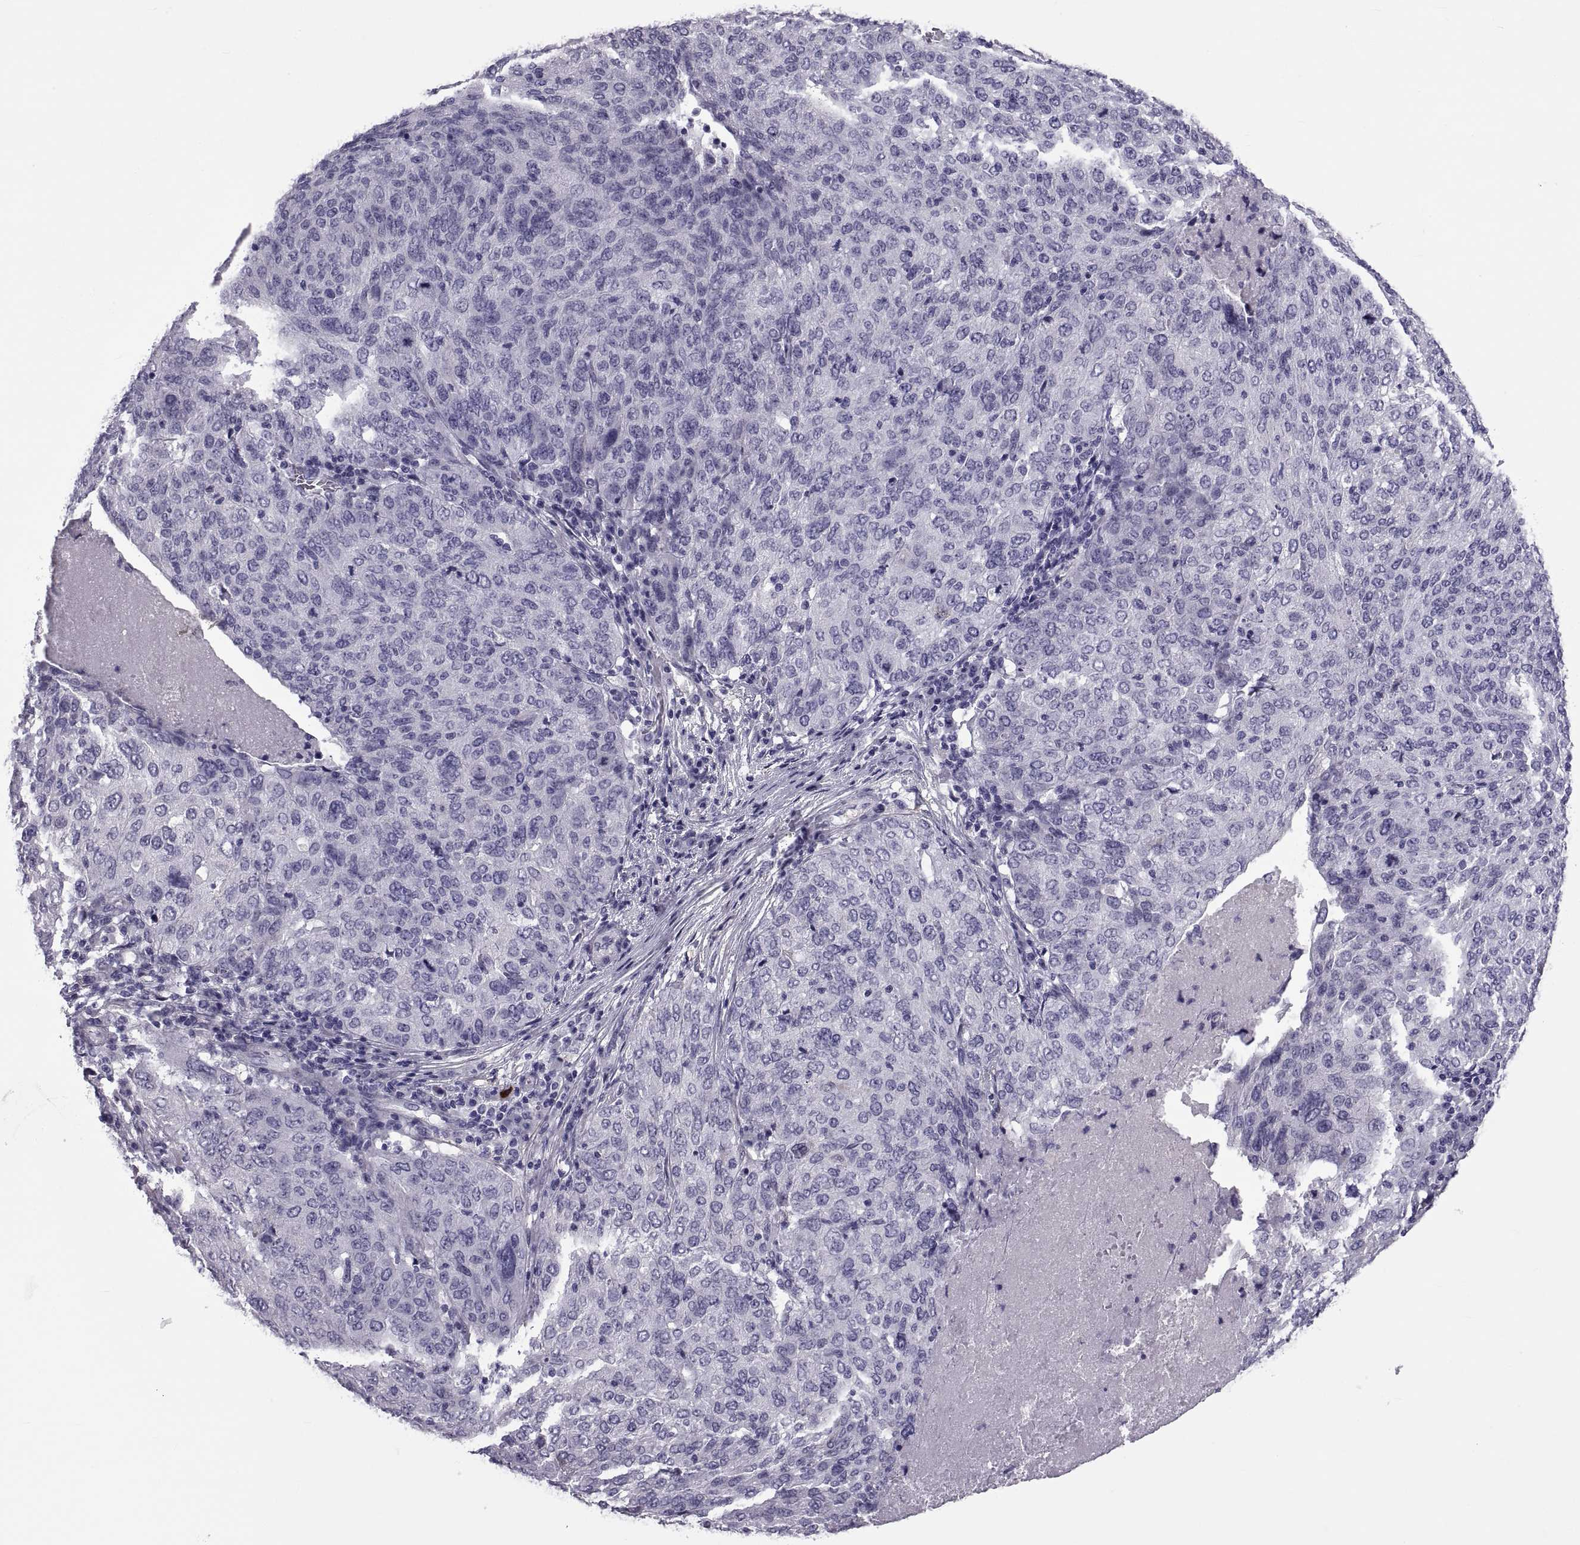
{"staining": {"intensity": "negative", "quantity": "none", "location": "none"}, "tissue": "ovarian cancer", "cell_type": "Tumor cells", "image_type": "cancer", "snomed": [{"axis": "morphology", "description": "Carcinoma, endometroid"}, {"axis": "topography", "description": "Ovary"}], "caption": "The image demonstrates no significant positivity in tumor cells of ovarian endometroid carcinoma. Nuclei are stained in blue.", "gene": "MAGEB1", "patient": {"sex": "female", "age": 58}}